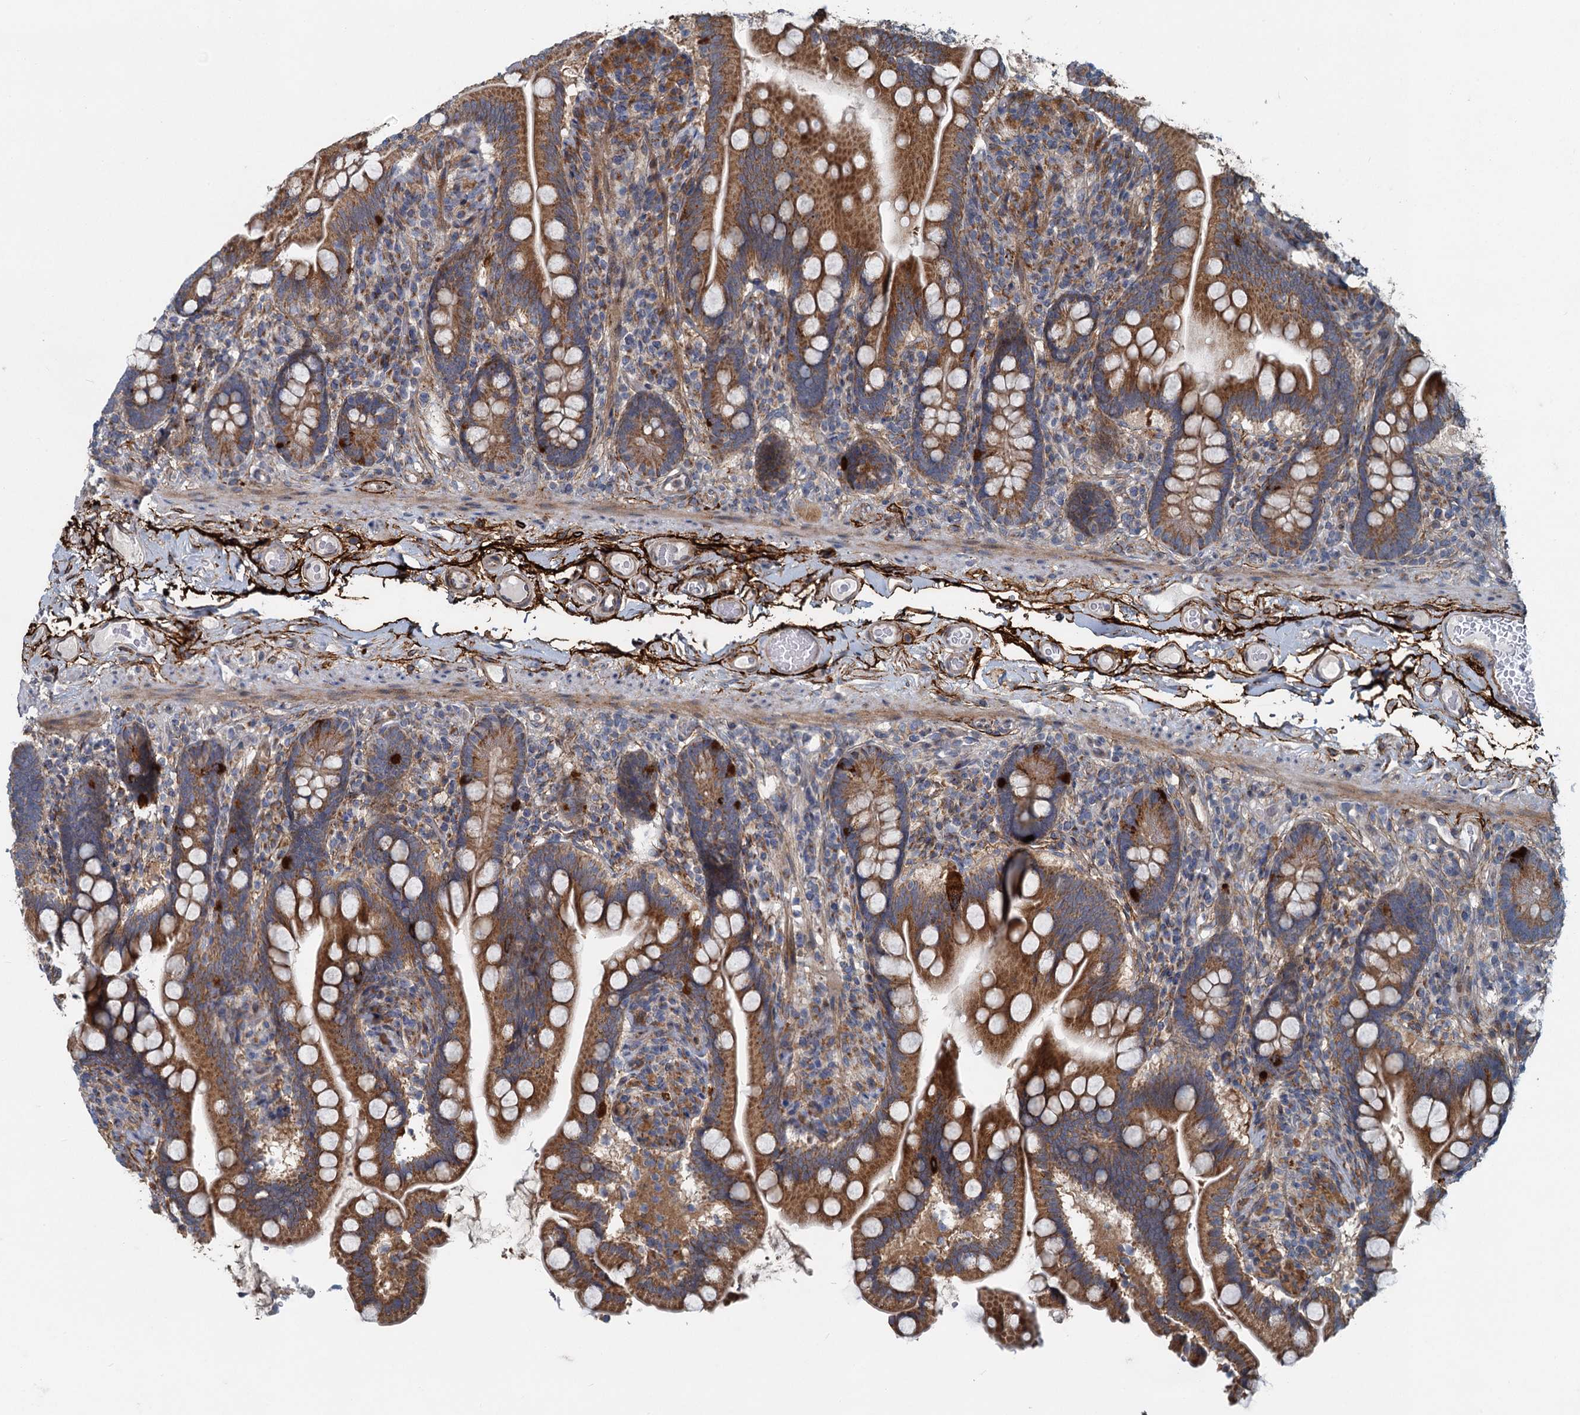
{"staining": {"intensity": "strong", "quantity": ">75%", "location": "cytoplasmic/membranous"}, "tissue": "small intestine", "cell_type": "Glandular cells", "image_type": "normal", "snomed": [{"axis": "morphology", "description": "Normal tissue, NOS"}, {"axis": "topography", "description": "Small intestine"}], "caption": "Strong cytoplasmic/membranous expression for a protein is seen in about >75% of glandular cells of unremarkable small intestine using immunohistochemistry (IHC).", "gene": "ADCY2", "patient": {"sex": "female", "age": 64}}